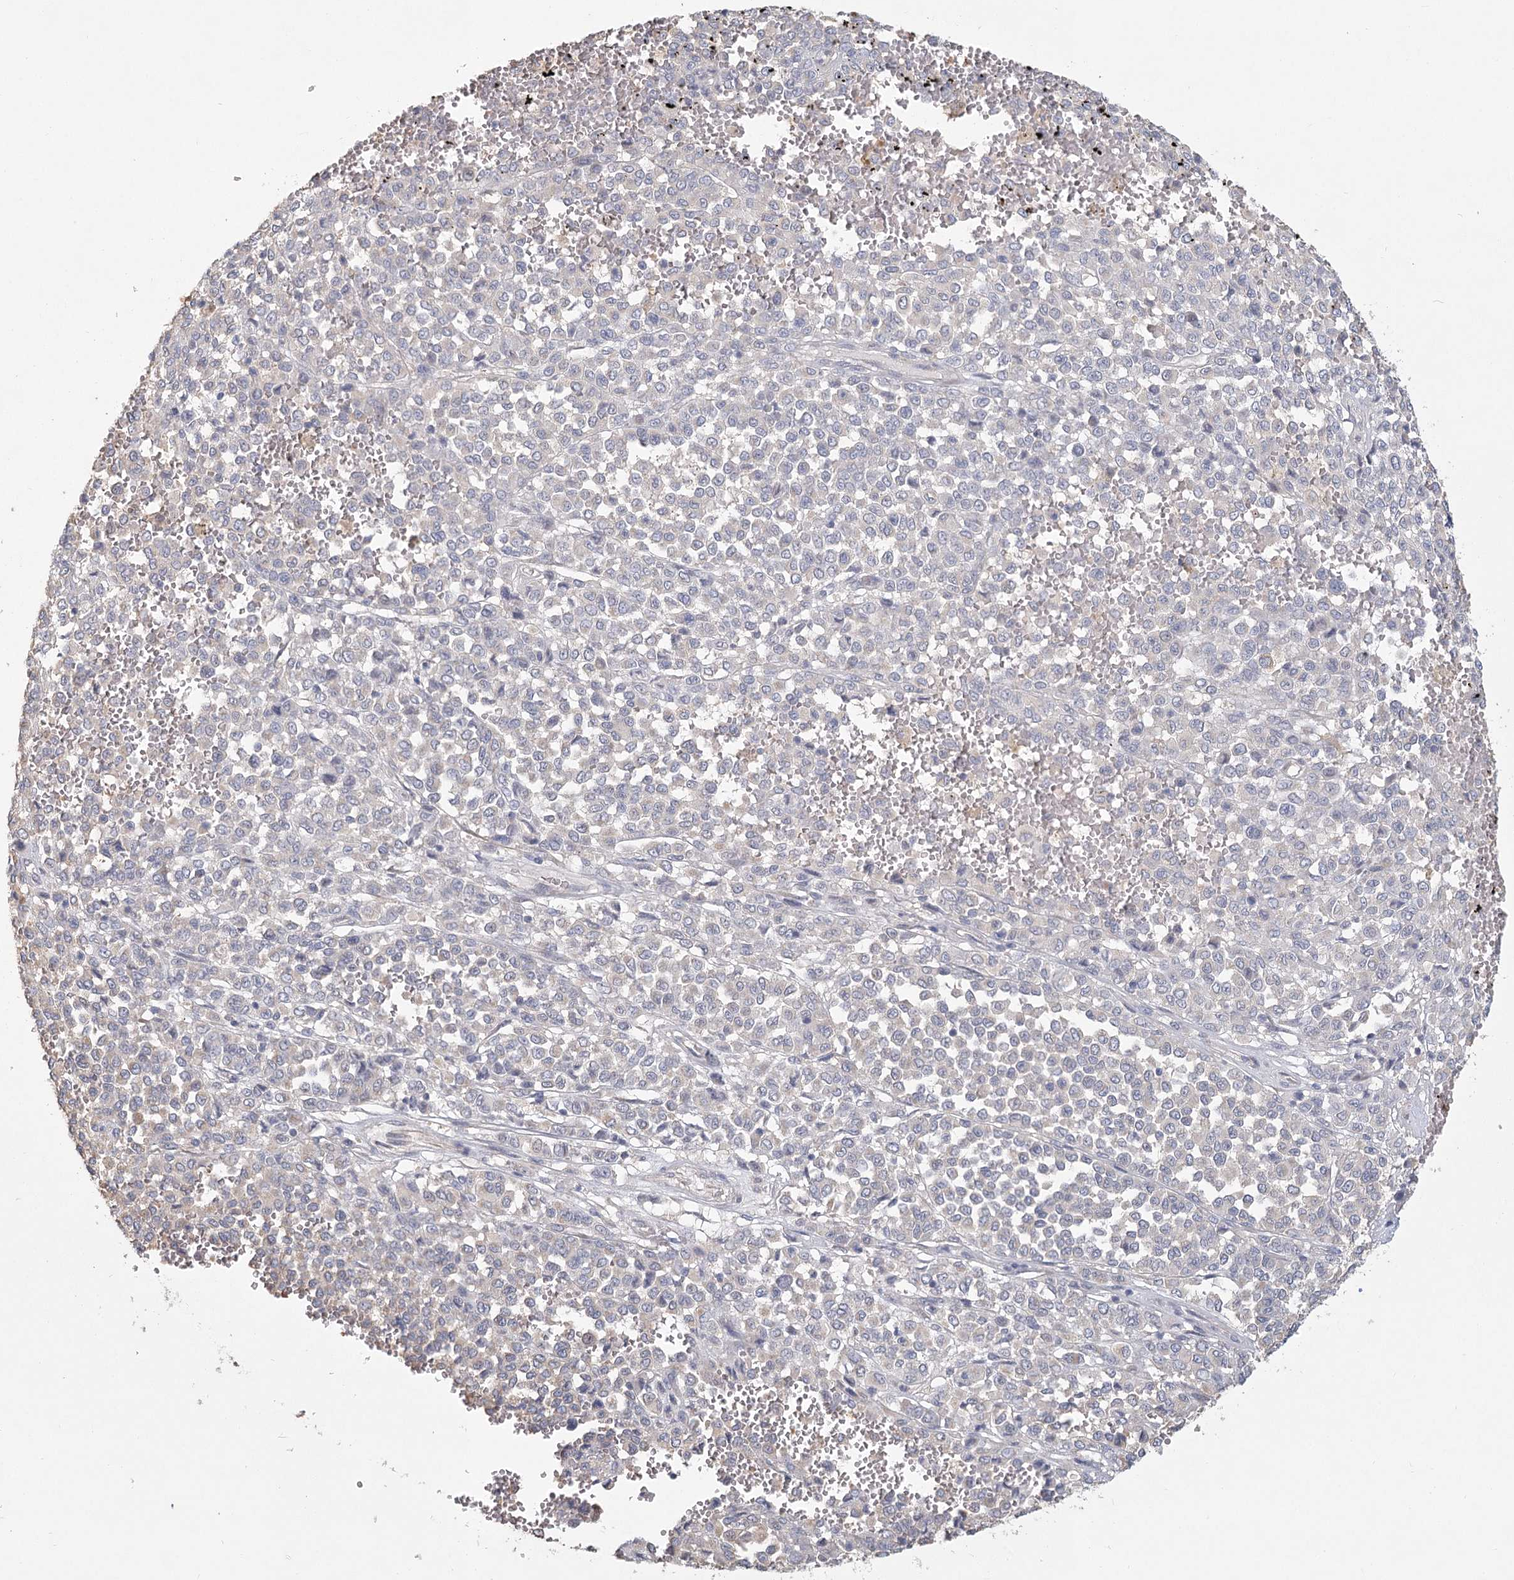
{"staining": {"intensity": "negative", "quantity": "none", "location": "none"}, "tissue": "melanoma", "cell_type": "Tumor cells", "image_type": "cancer", "snomed": [{"axis": "morphology", "description": "Malignant melanoma, Metastatic site"}, {"axis": "topography", "description": "Pancreas"}], "caption": "Tumor cells show no significant protein staining in melanoma.", "gene": "CNTLN", "patient": {"sex": "female", "age": 30}}